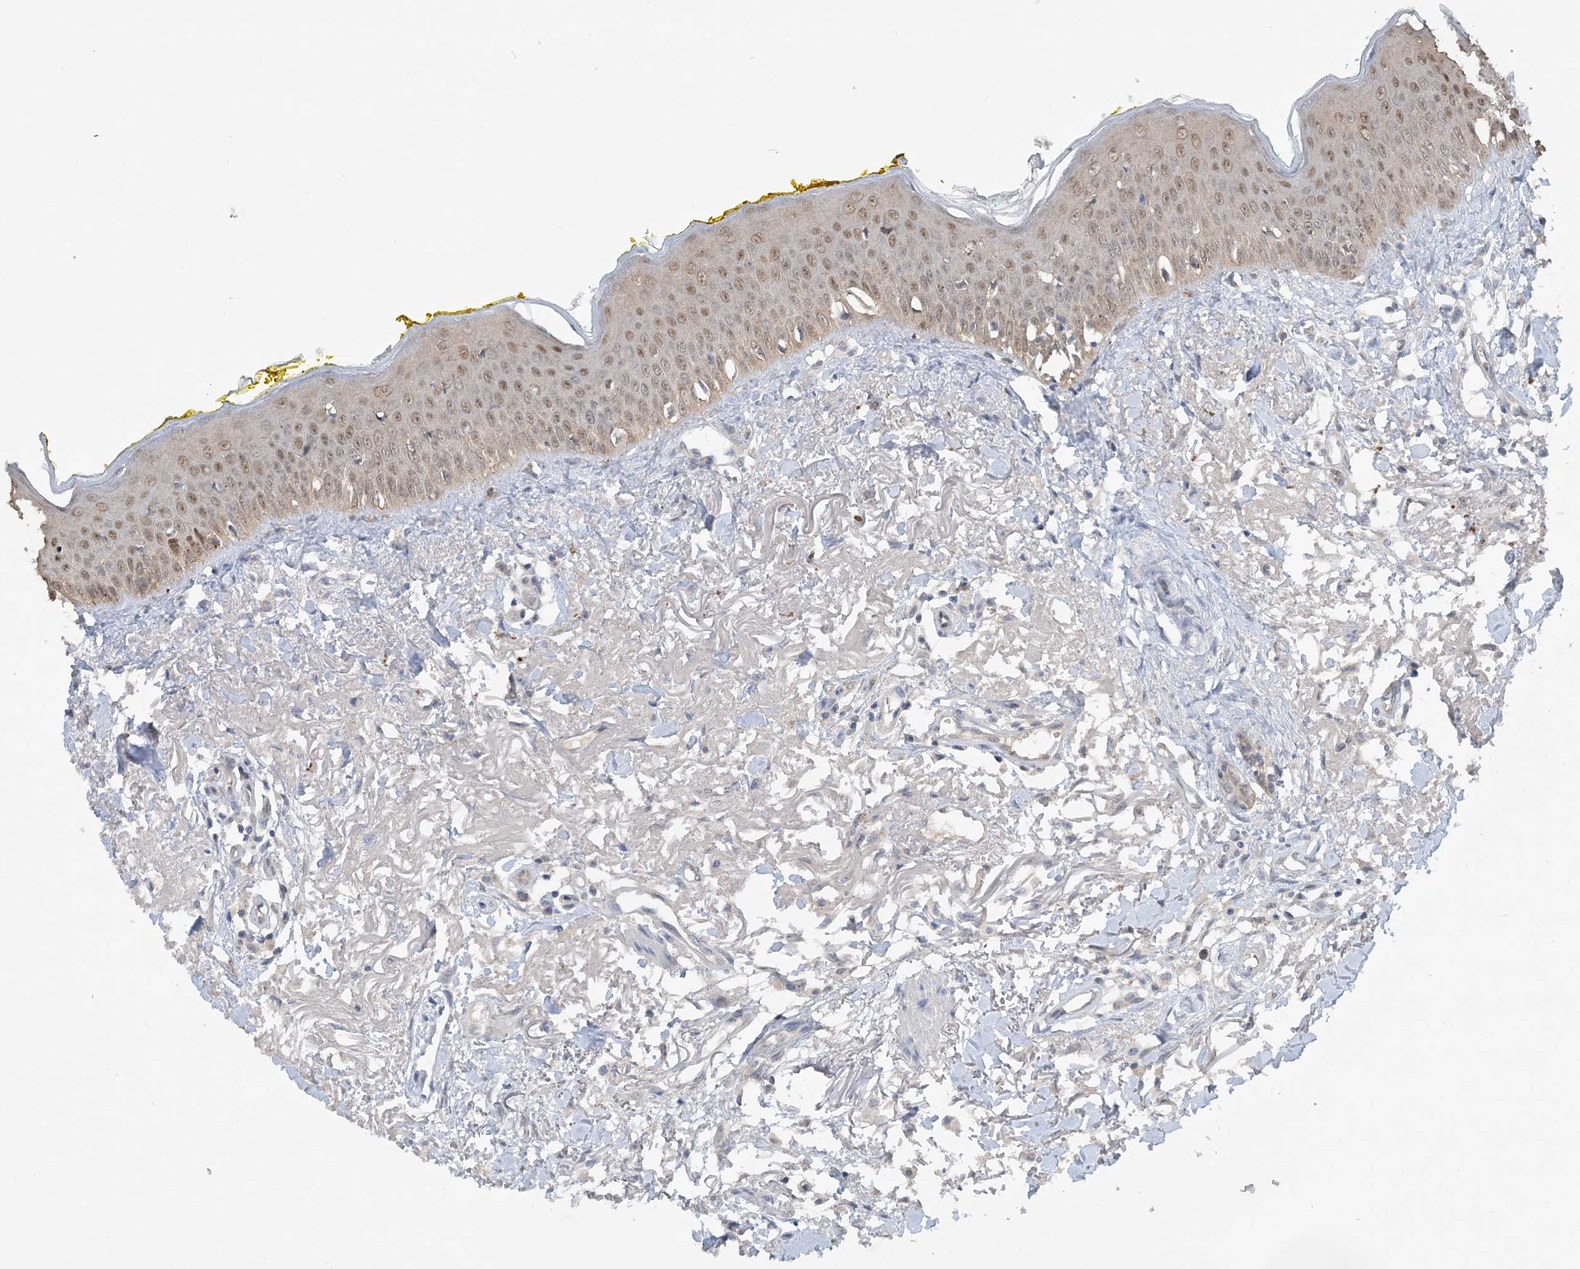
{"staining": {"intensity": "moderate", "quantity": ">75%", "location": "nuclear"}, "tissue": "oral mucosa", "cell_type": "Squamous epithelial cells", "image_type": "normal", "snomed": [{"axis": "morphology", "description": "Normal tissue, NOS"}, {"axis": "topography", "description": "Oral tissue"}], "caption": "Protein expression by immunohistochemistry (IHC) demonstrates moderate nuclear positivity in approximately >75% of squamous epithelial cells in normal oral mucosa.", "gene": "UBE2E1", "patient": {"sex": "female", "age": 70}}